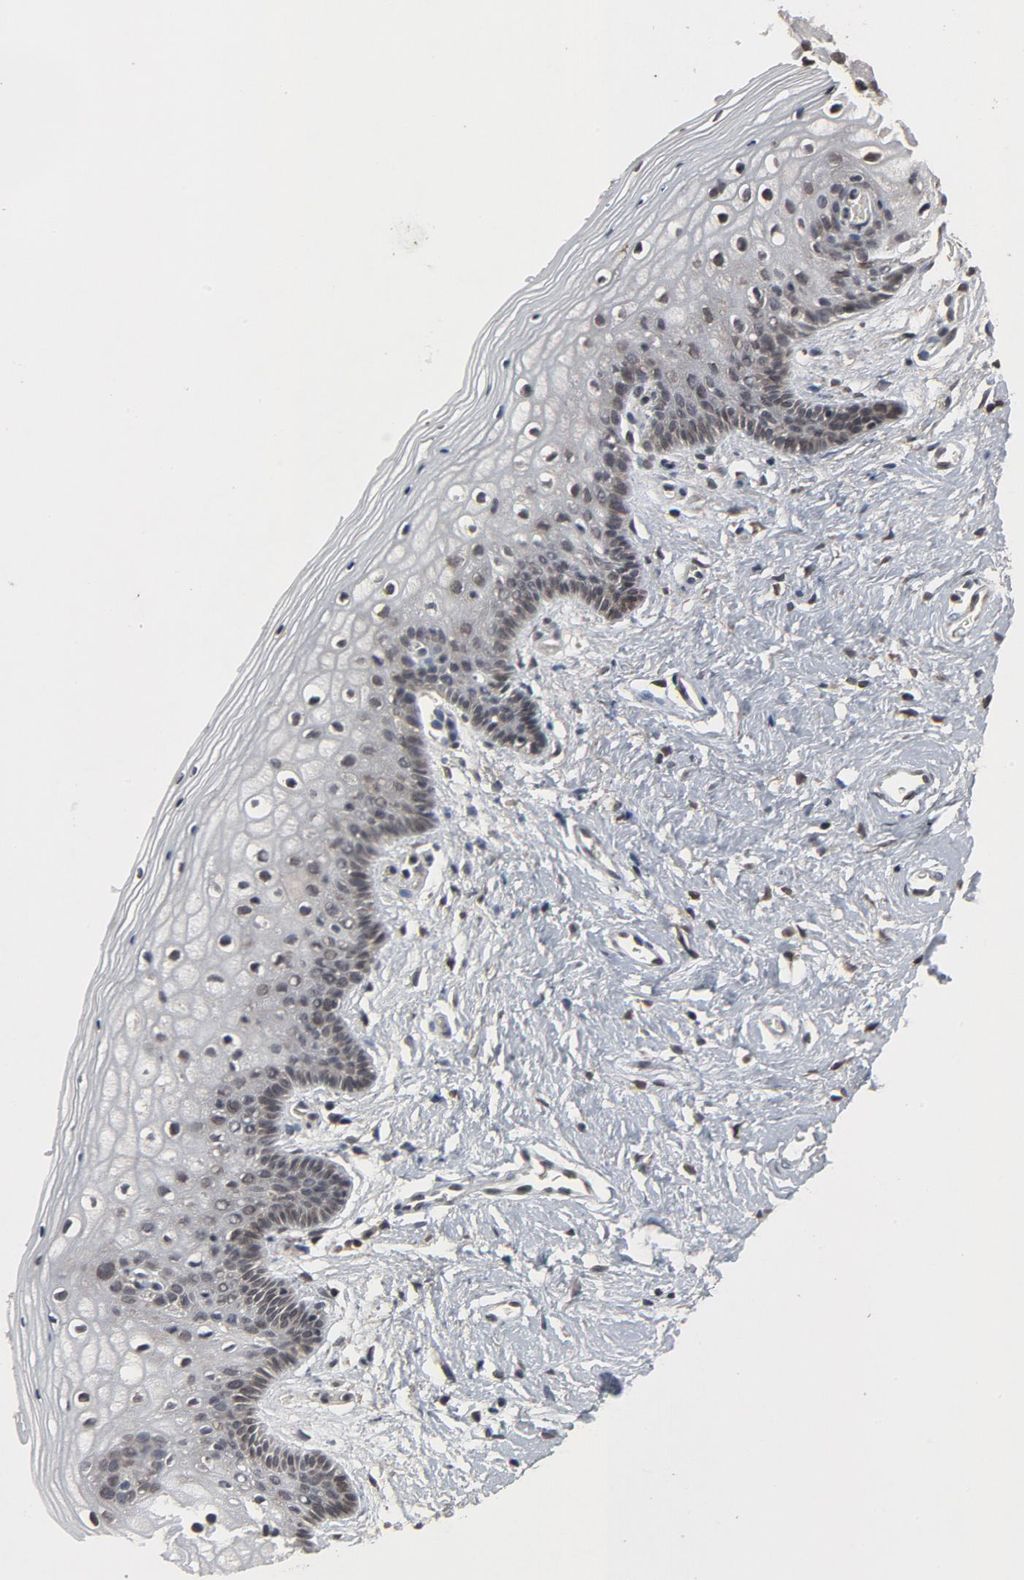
{"staining": {"intensity": "weak", "quantity": "25%-75%", "location": "nuclear"}, "tissue": "vagina", "cell_type": "Squamous epithelial cells", "image_type": "normal", "snomed": [{"axis": "morphology", "description": "Normal tissue, NOS"}, {"axis": "topography", "description": "Vagina"}], "caption": "DAB immunohistochemical staining of normal vagina displays weak nuclear protein positivity in about 25%-75% of squamous epithelial cells.", "gene": "POM121", "patient": {"sex": "female", "age": 46}}